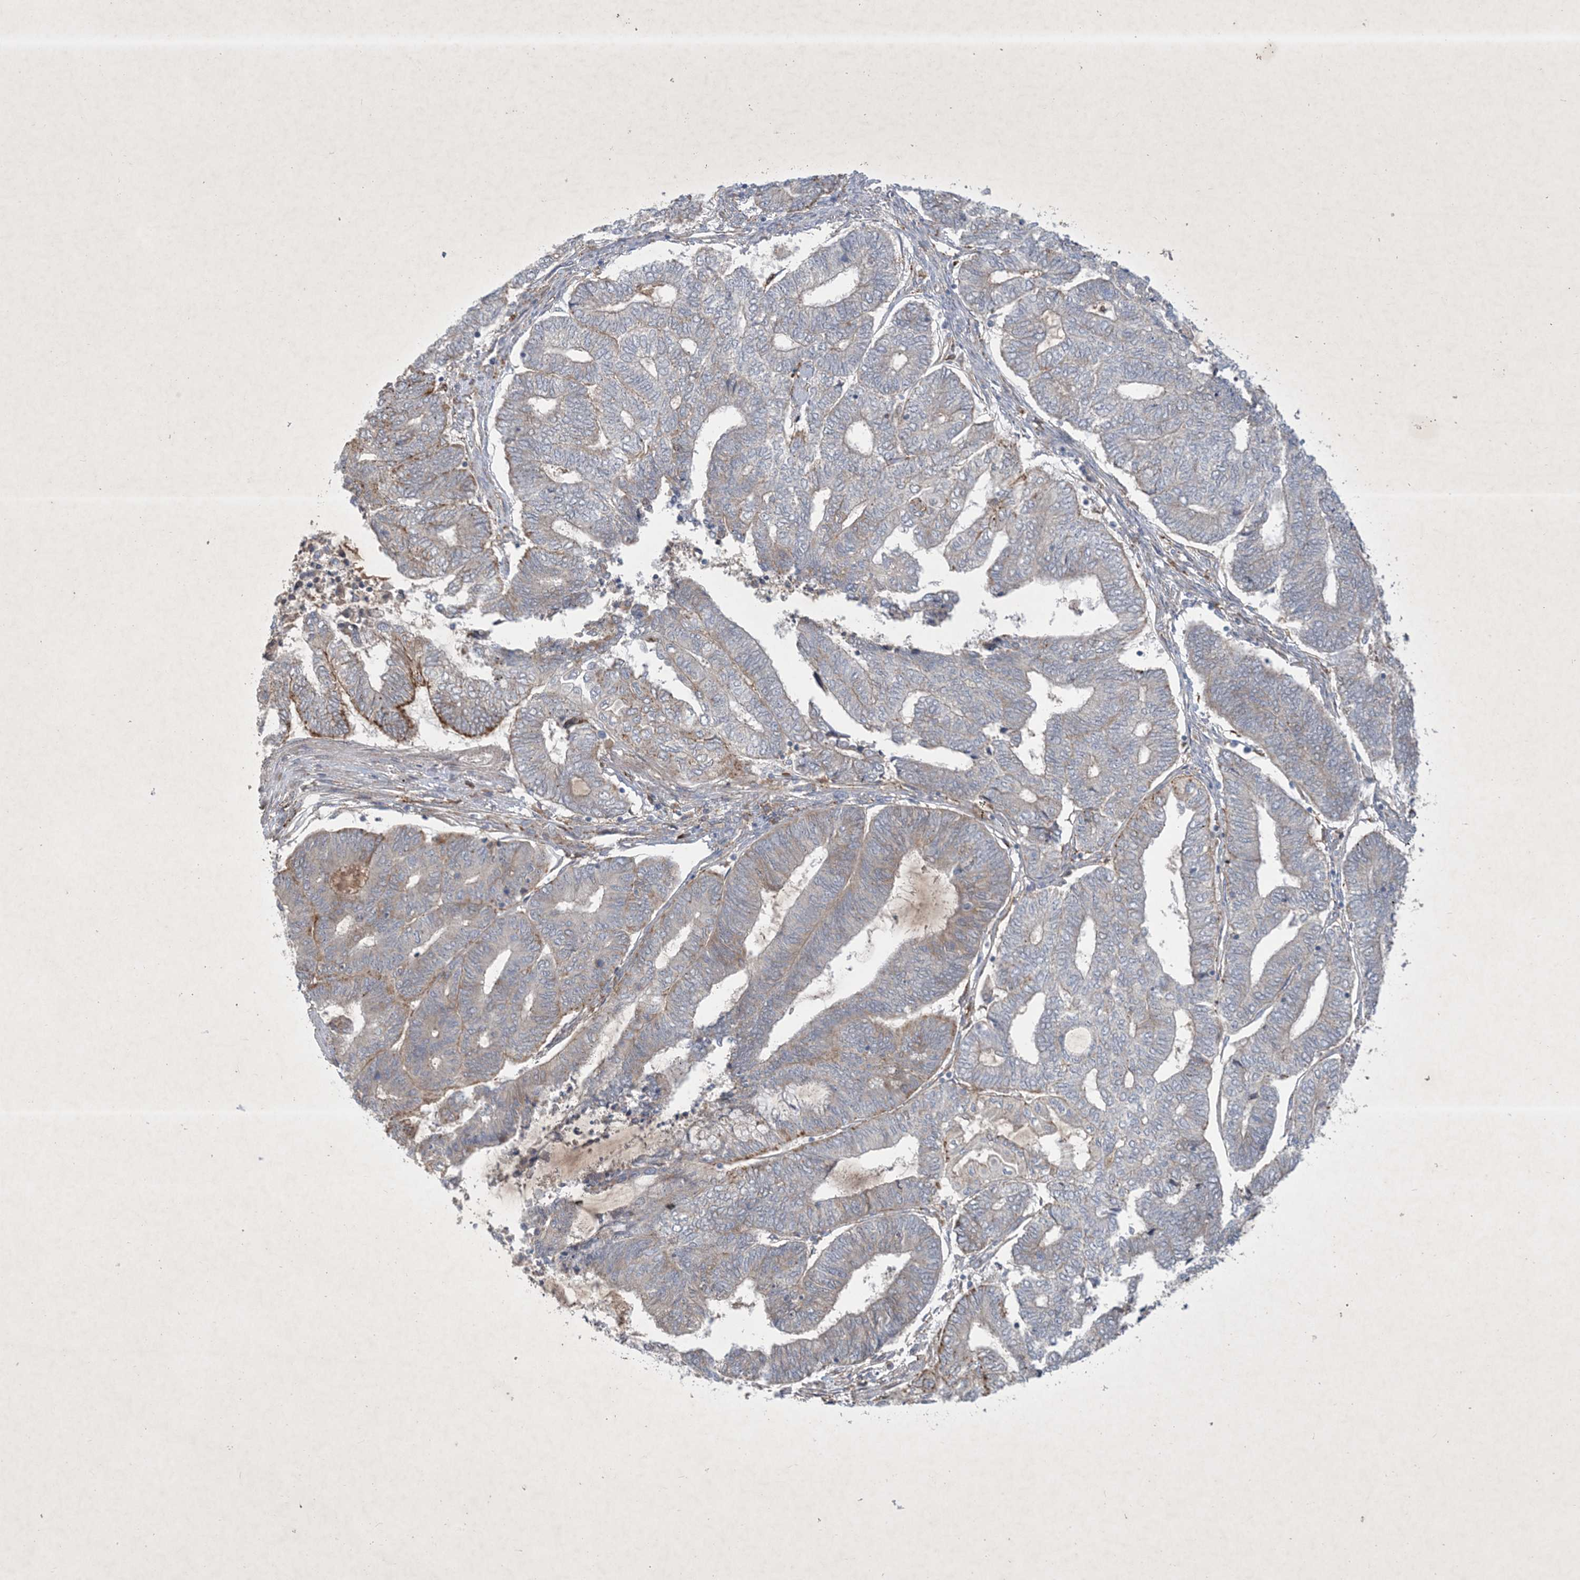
{"staining": {"intensity": "moderate", "quantity": "<25%", "location": "cytoplasmic/membranous"}, "tissue": "endometrial cancer", "cell_type": "Tumor cells", "image_type": "cancer", "snomed": [{"axis": "morphology", "description": "Adenocarcinoma, NOS"}, {"axis": "topography", "description": "Uterus"}, {"axis": "topography", "description": "Endometrium"}], "caption": "Protein expression by immunohistochemistry displays moderate cytoplasmic/membranous staining in approximately <25% of tumor cells in endometrial adenocarcinoma.", "gene": "MRPS18A", "patient": {"sex": "female", "age": 70}}